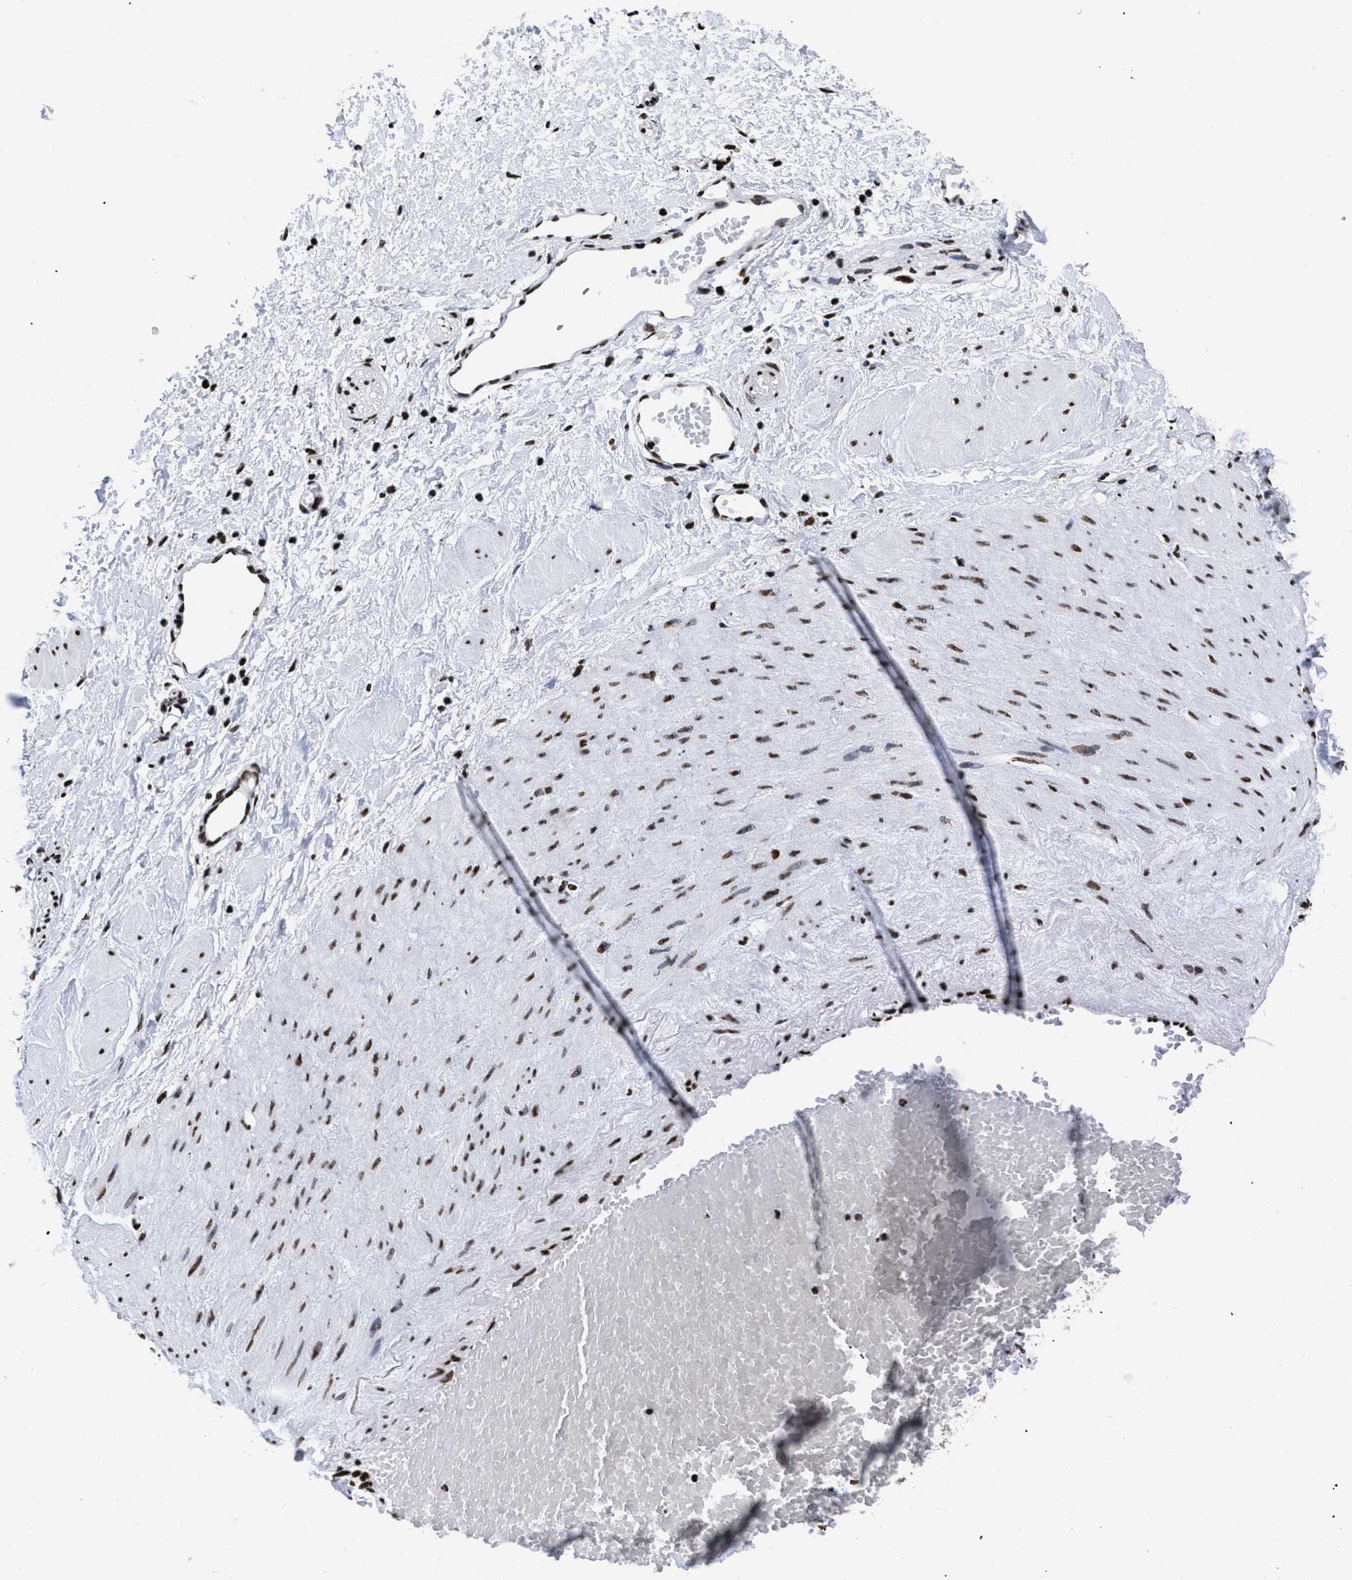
{"staining": {"intensity": "strong", "quantity": ">75%", "location": "nuclear"}, "tissue": "adipose tissue", "cell_type": "Adipocytes", "image_type": "normal", "snomed": [{"axis": "morphology", "description": "Normal tissue, NOS"}, {"axis": "topography", "description": "Soft tissue"}, {"axis": "topography", "description": "Vascular tissue"}], "caption": "Protein analysis of benign adipose tissue displays strong nuclear positivity in about >75% of adipocytes.", "gene": "CALHM3", "patient": {"sex": "female", "age": 35}}